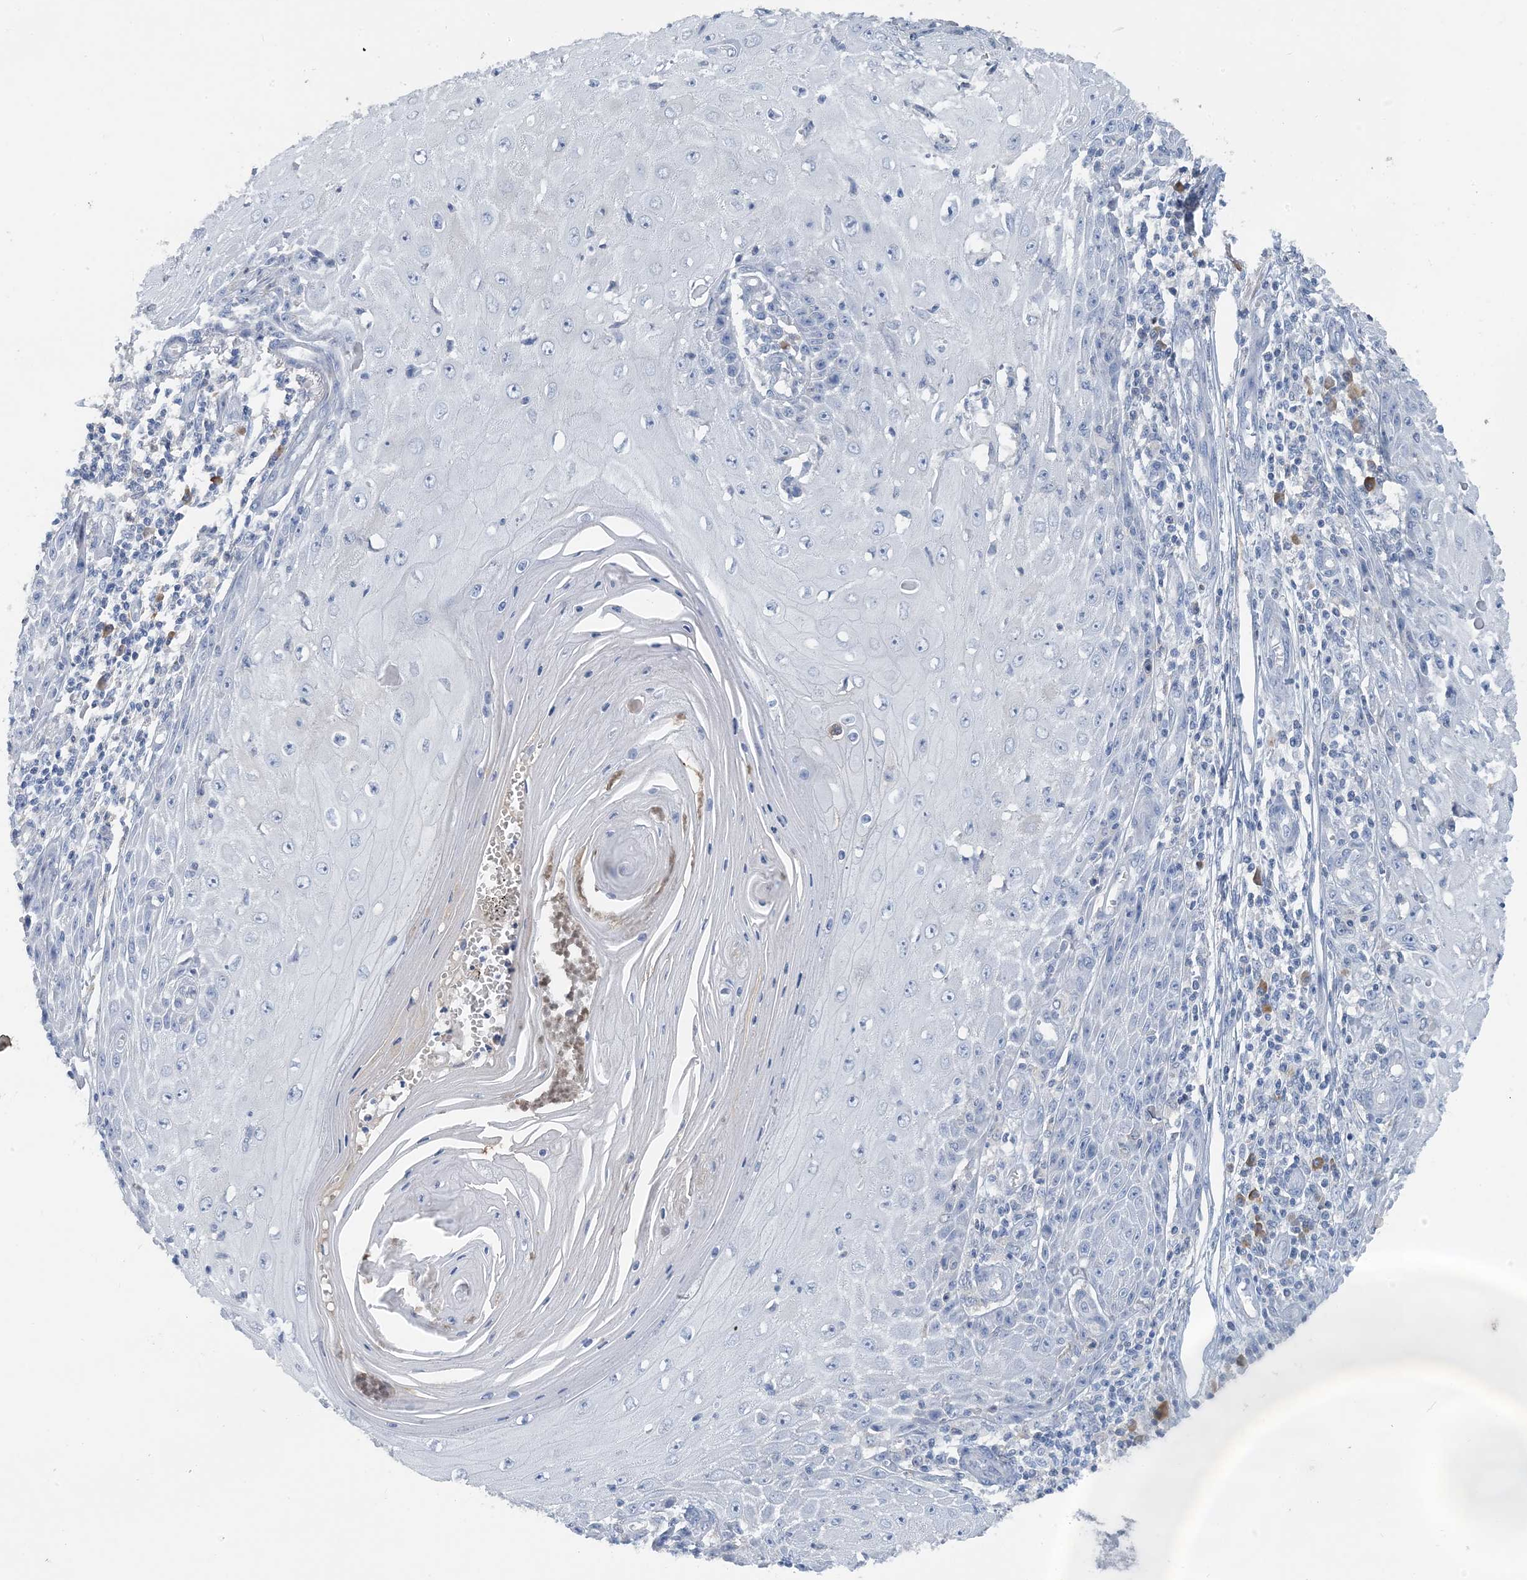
{"staining": {"intensity": "negative", "quantity": "none", "location": "none"}, "tissue": "skin cancer", "cell_type": "Tumor cells", "image_type": "cancer", "snomed": [{"axis": "morphology", "description": "Squamous cell carcinoma, NOS"}, {"axis": "topography", "description": "Skin"}], "caption": "The immunohistochemistry (IHC) micrograph has no significant expression in tumor cells of skin squamous cell carcinoma tissue.", "gene": "CTRL", "patient": {"sex": "female", "age": 73}}